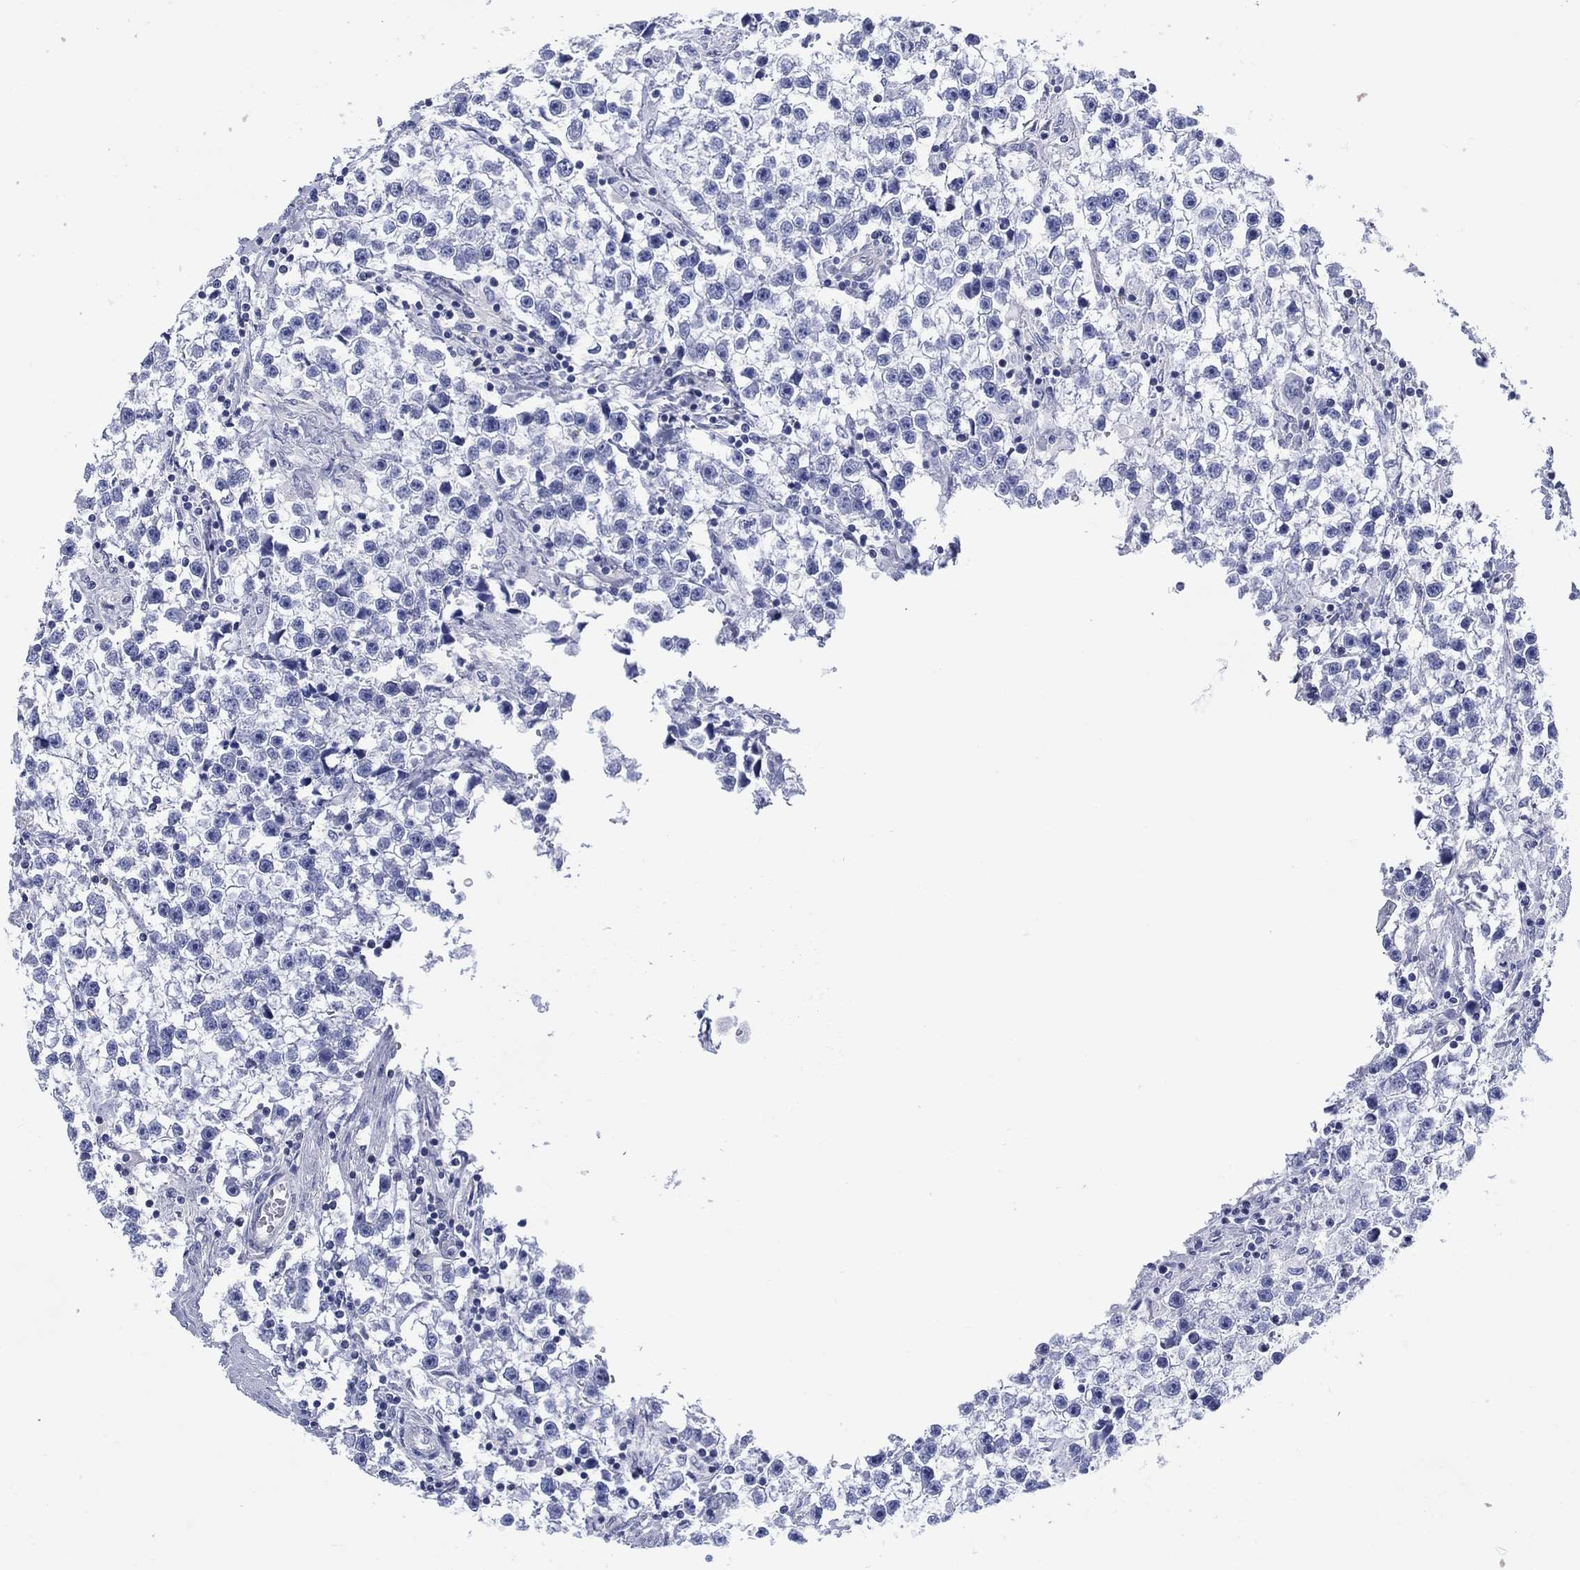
{"staining": {"intensity": "negative", "quantity": "none", "location": "none"}, "tissue": "testis cancer", "cell_type": "Tumor cells", "image_type": "cancer", "snomed": [{"axis": "morphology", "description": "Seminoma, NOS"}, {"axis": "topography", "description": "Testis"}], "caption": "Micrograph shows no significant protein staining in tumor cells of testis cancer. Nuclei are stained in blue.", "gene": "DDI1", "patient": {"sex": "male", "age": 59}}